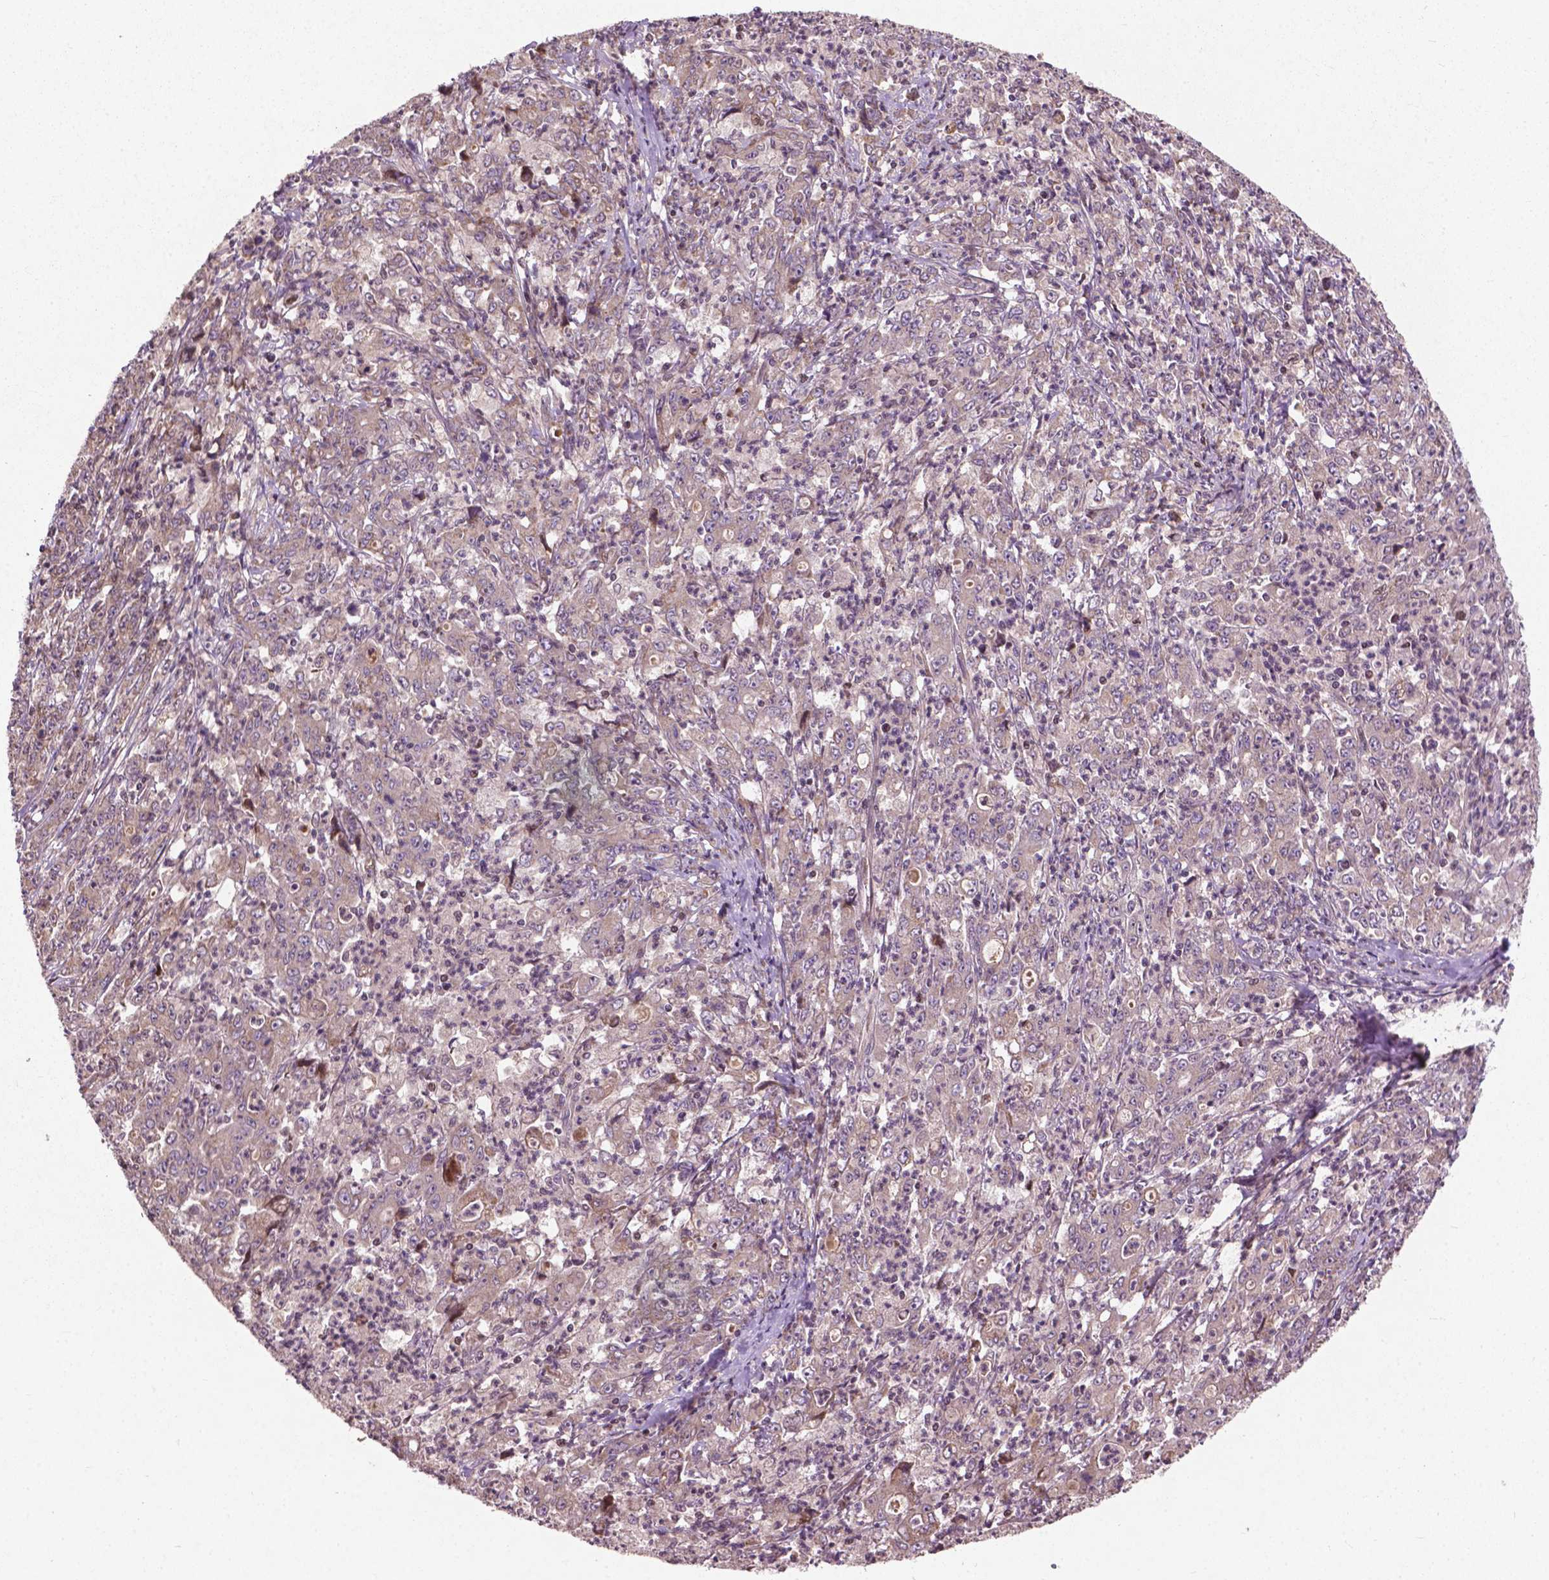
{"staining": {"intensity": "negative", "quantity": "none", "location": "none"}, "tissue": "stomach cancer", "cell_type": "Tumor cells", "image_type": "cancer", "snomed": [{"axis": "morphology", "description": "Adenocarcinoma, NOS"}, {"axis": "topography", "description": "Stomach, lower"}], "caption": "High magnification brightfield microscopy of stomach cancer (adenocarcinoma) stained with DAB (brown) and counterstained with hematoxylin (blue): tumor cells show no significant staining.", "gene": "B3GALNT2", "patient": {"sex": "female", "age": 71}}